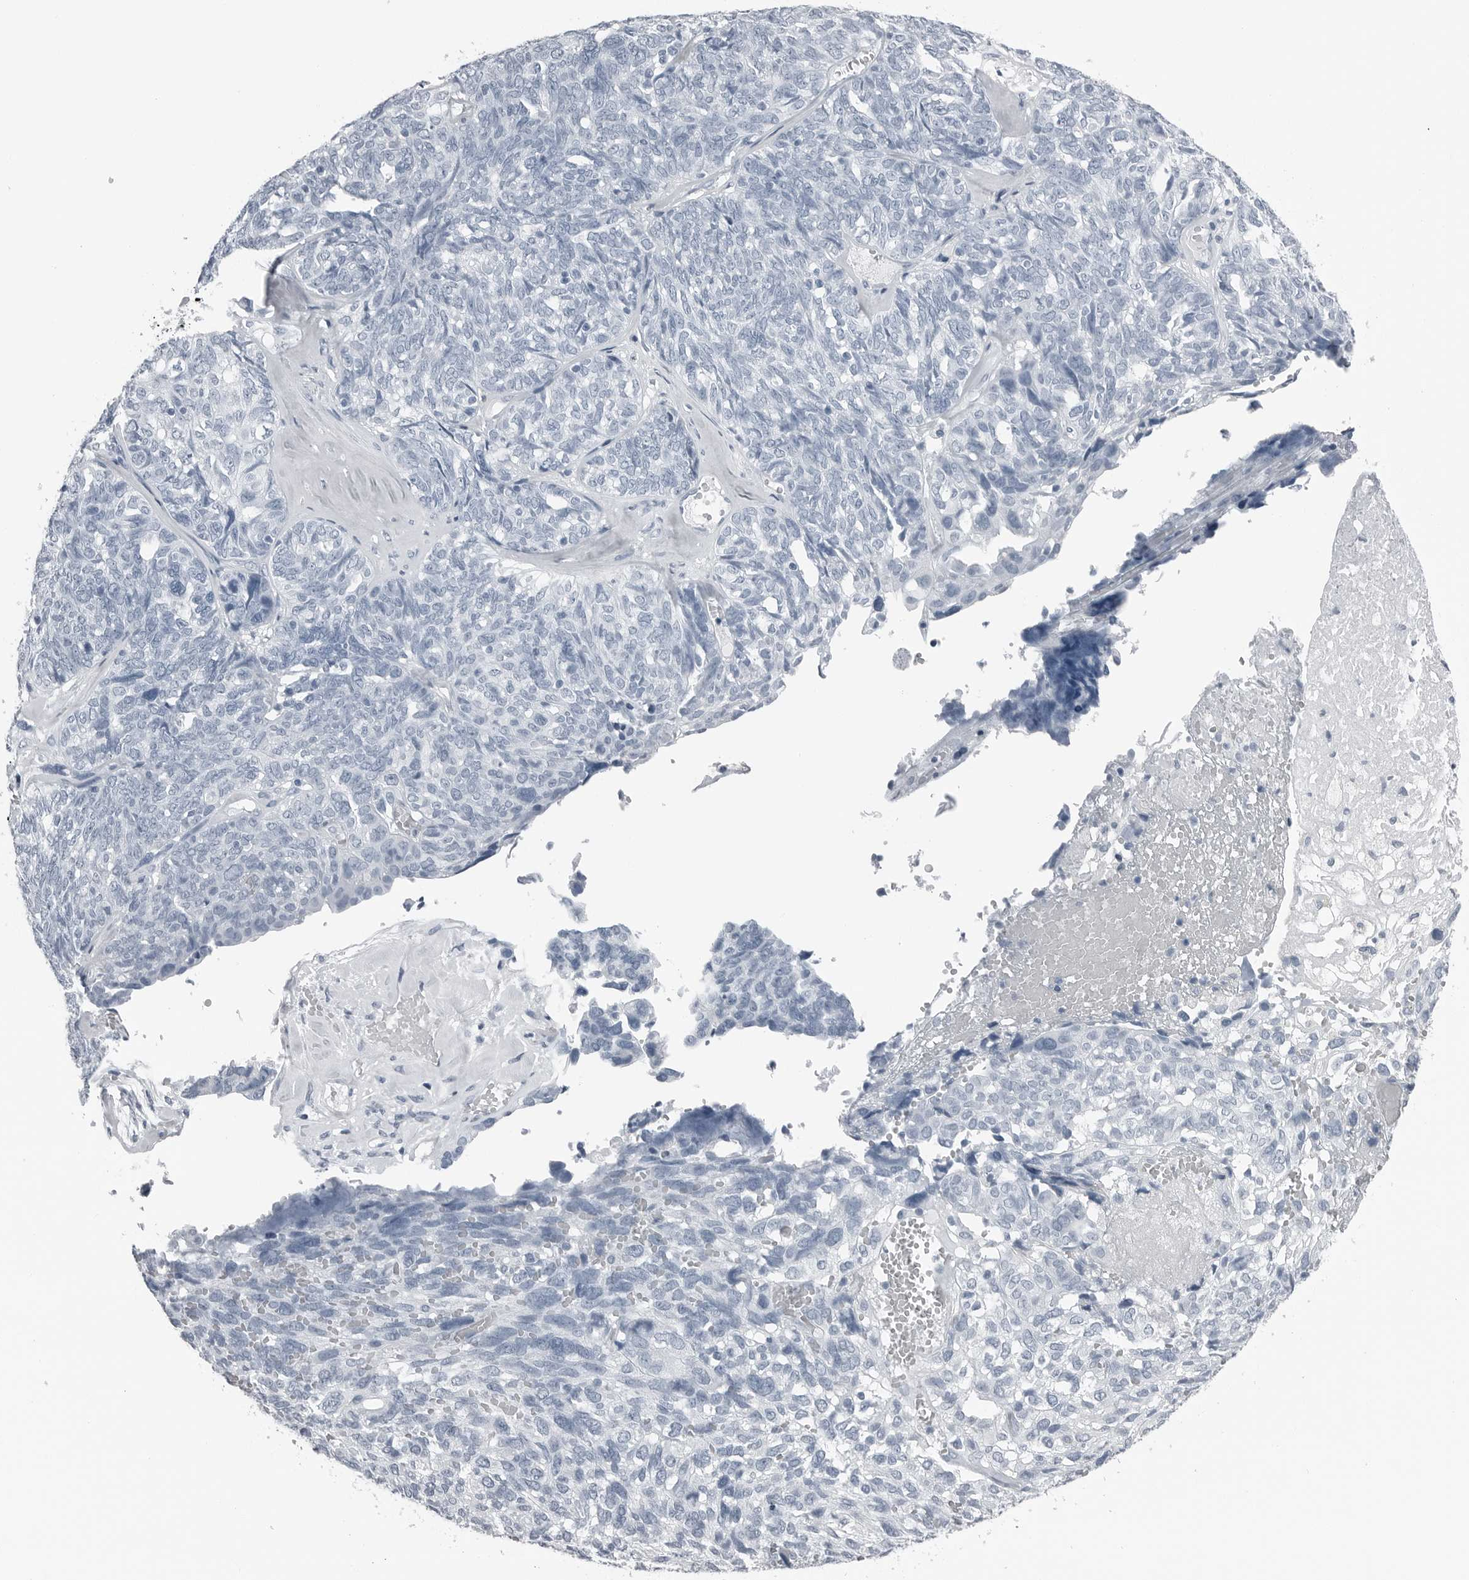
{"staining": {"intensity": "negative", "quantity": "none", "location": "none"}, "tissue": "ovarian cancer", "cell_type": "Tumor cells", "image_type": "cancer", "snomed": [{"axis": "morphology", "description": "Cystadenocarcinoma, serous, NOS"}, {"axis": "topography", "description": "Ovary"}], "caption": "Tumor cells are negative for brown protein staining in ovarian serous cystadenocarcinoma.", "gene": "SPINK1", "patient": {"sex": "female", "age": 79}}